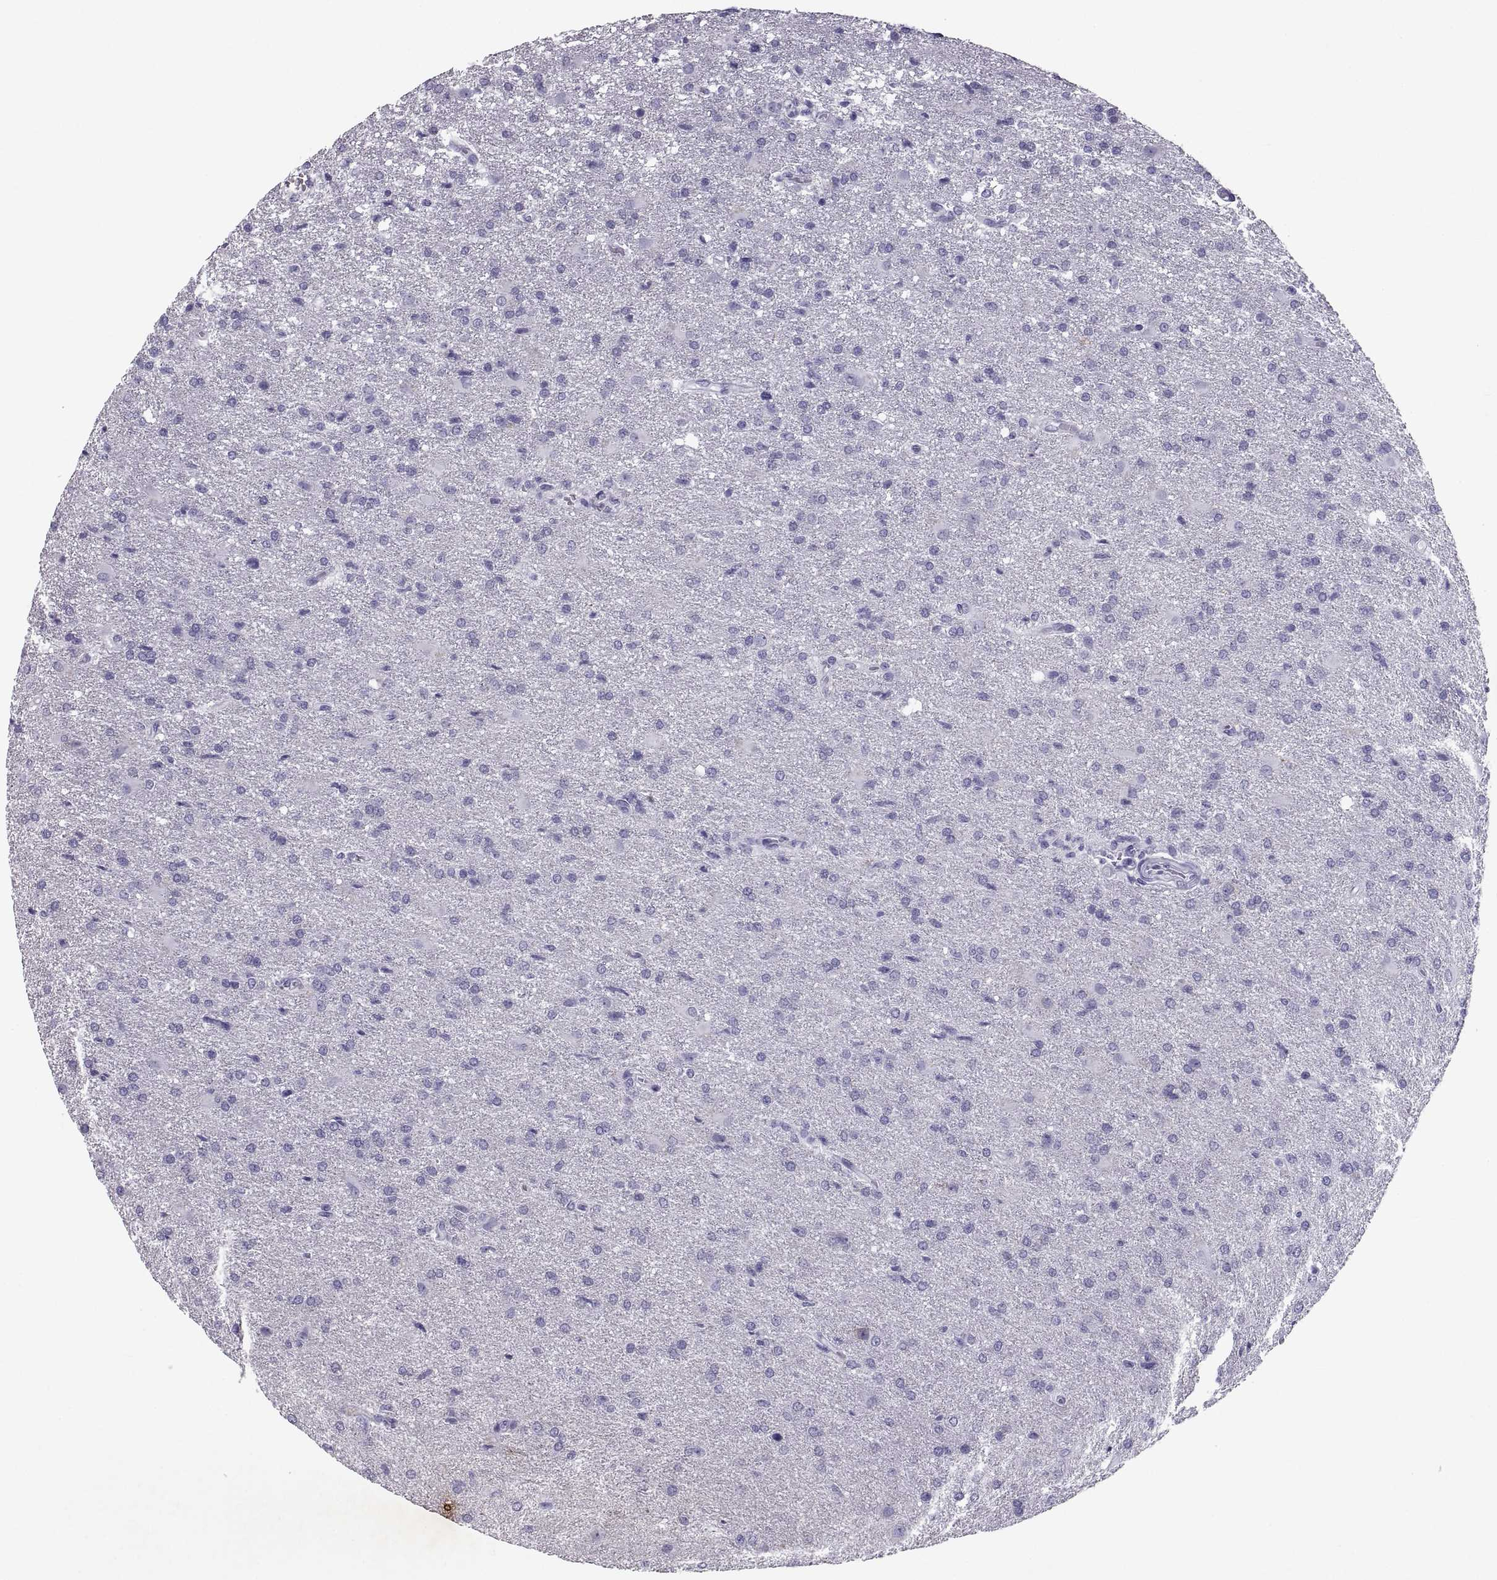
{"staining": {"intensity": "negative", "quantity": "none", "location": "none"}, "tissue": "glioma", "cell_type": "Tumor cells", "image_type": "cancer", "snomed": [{"axis": "morphology", "description": "Glioma, malignant, High grade"}, {"axis": "topography", "description": "Brain"}], "caption": "Tumor cells are negative for protein expression in human malignant high-grade glioma.", "gene": "PCSK1N", "patient": {"sex": "male", "age": 68}}